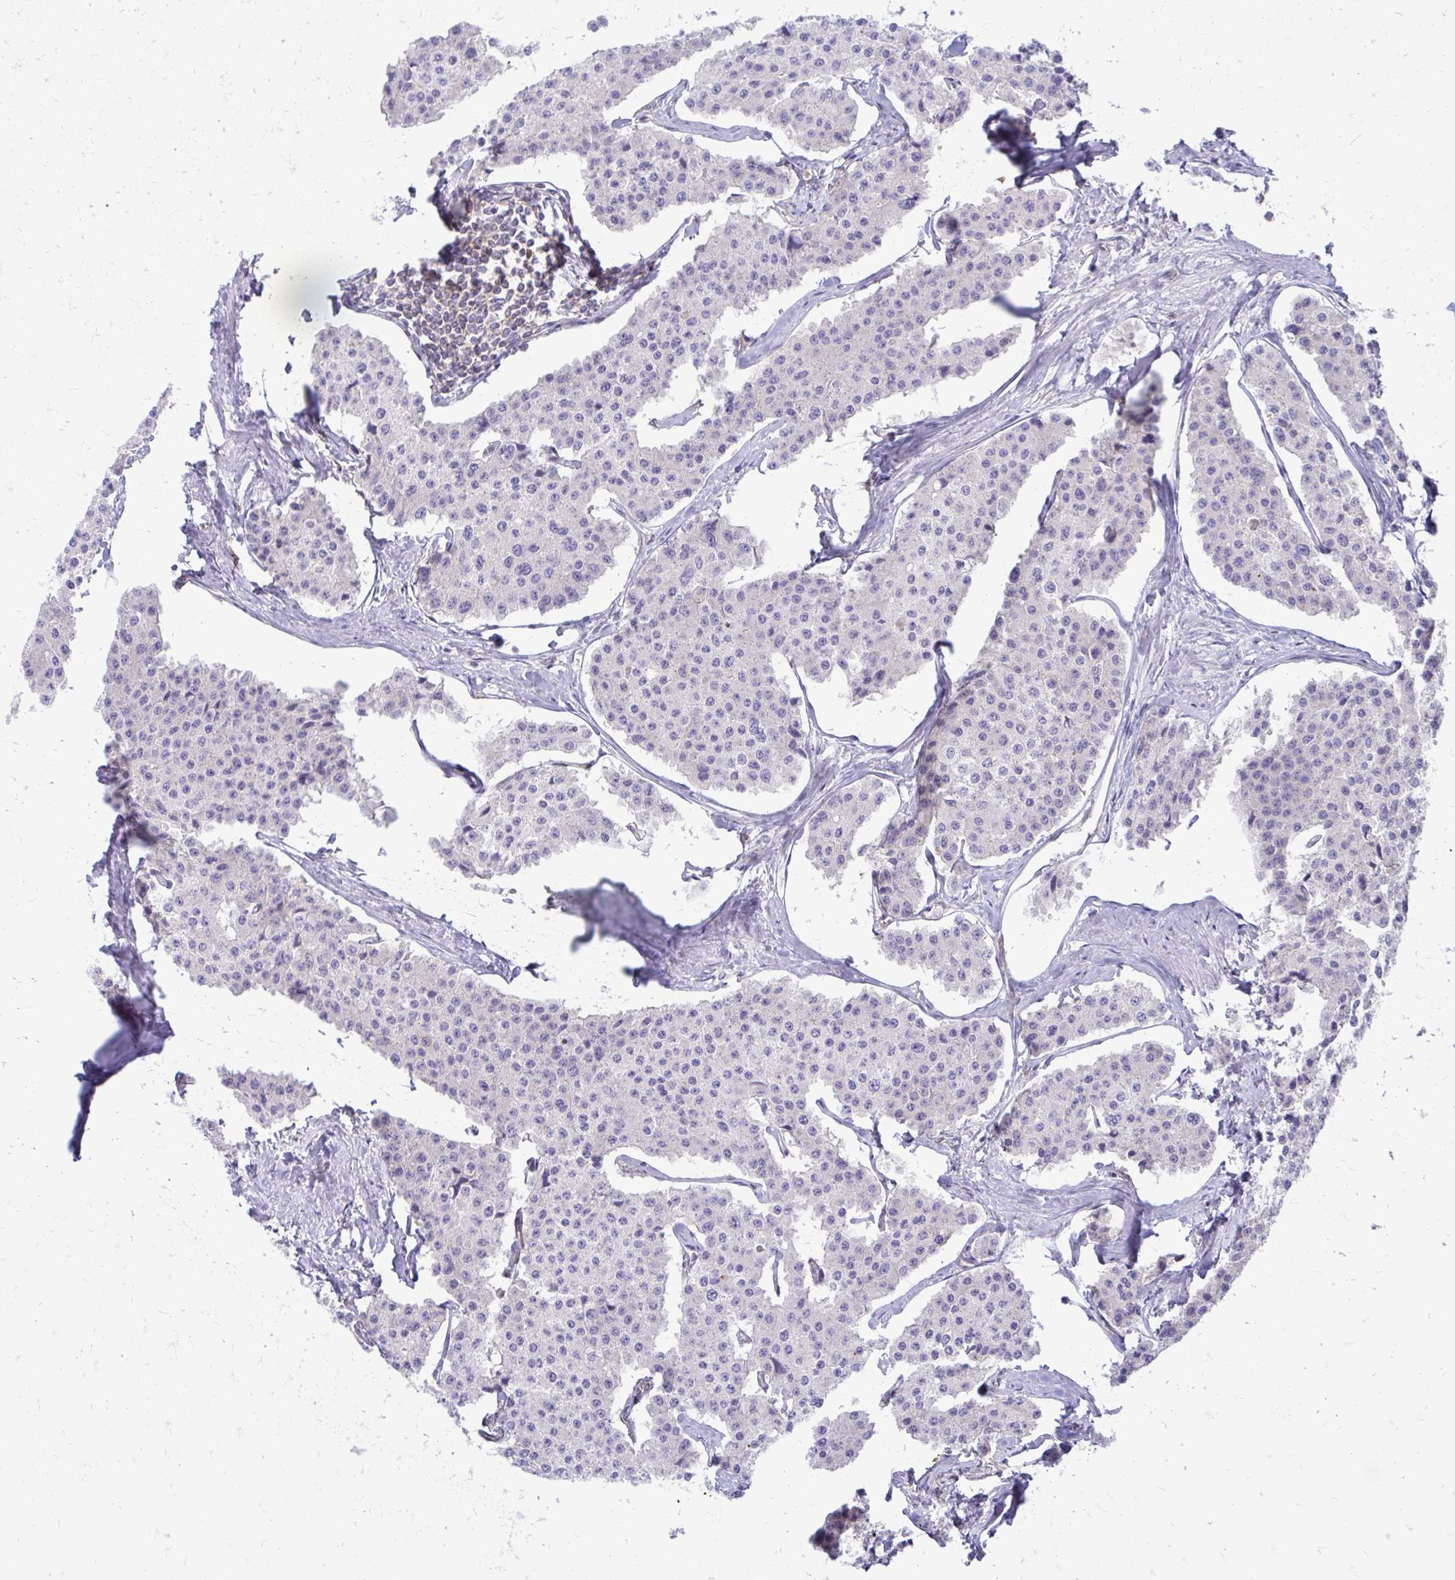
{"staining": {"intensity": "negative", "quantity": "none", "location": "none"}, "tissue": "carcinoid", "cell_type": "Tumor cells", "image_type": "cancer", "snomed": [{"axis": "morphology", "description": "Carcinoid, malignant, NOS"}, {"axis": "topography", "description": "Small intestine"}], "caption": "A micrograph of human malignant carcinoid is negative for staining in tumor cells. (Immunohistochemistry (ihc), brightfield microscopy, high magnification).", "gene": "ASAP1", "patient": {"sex": "female", "age": 65}}